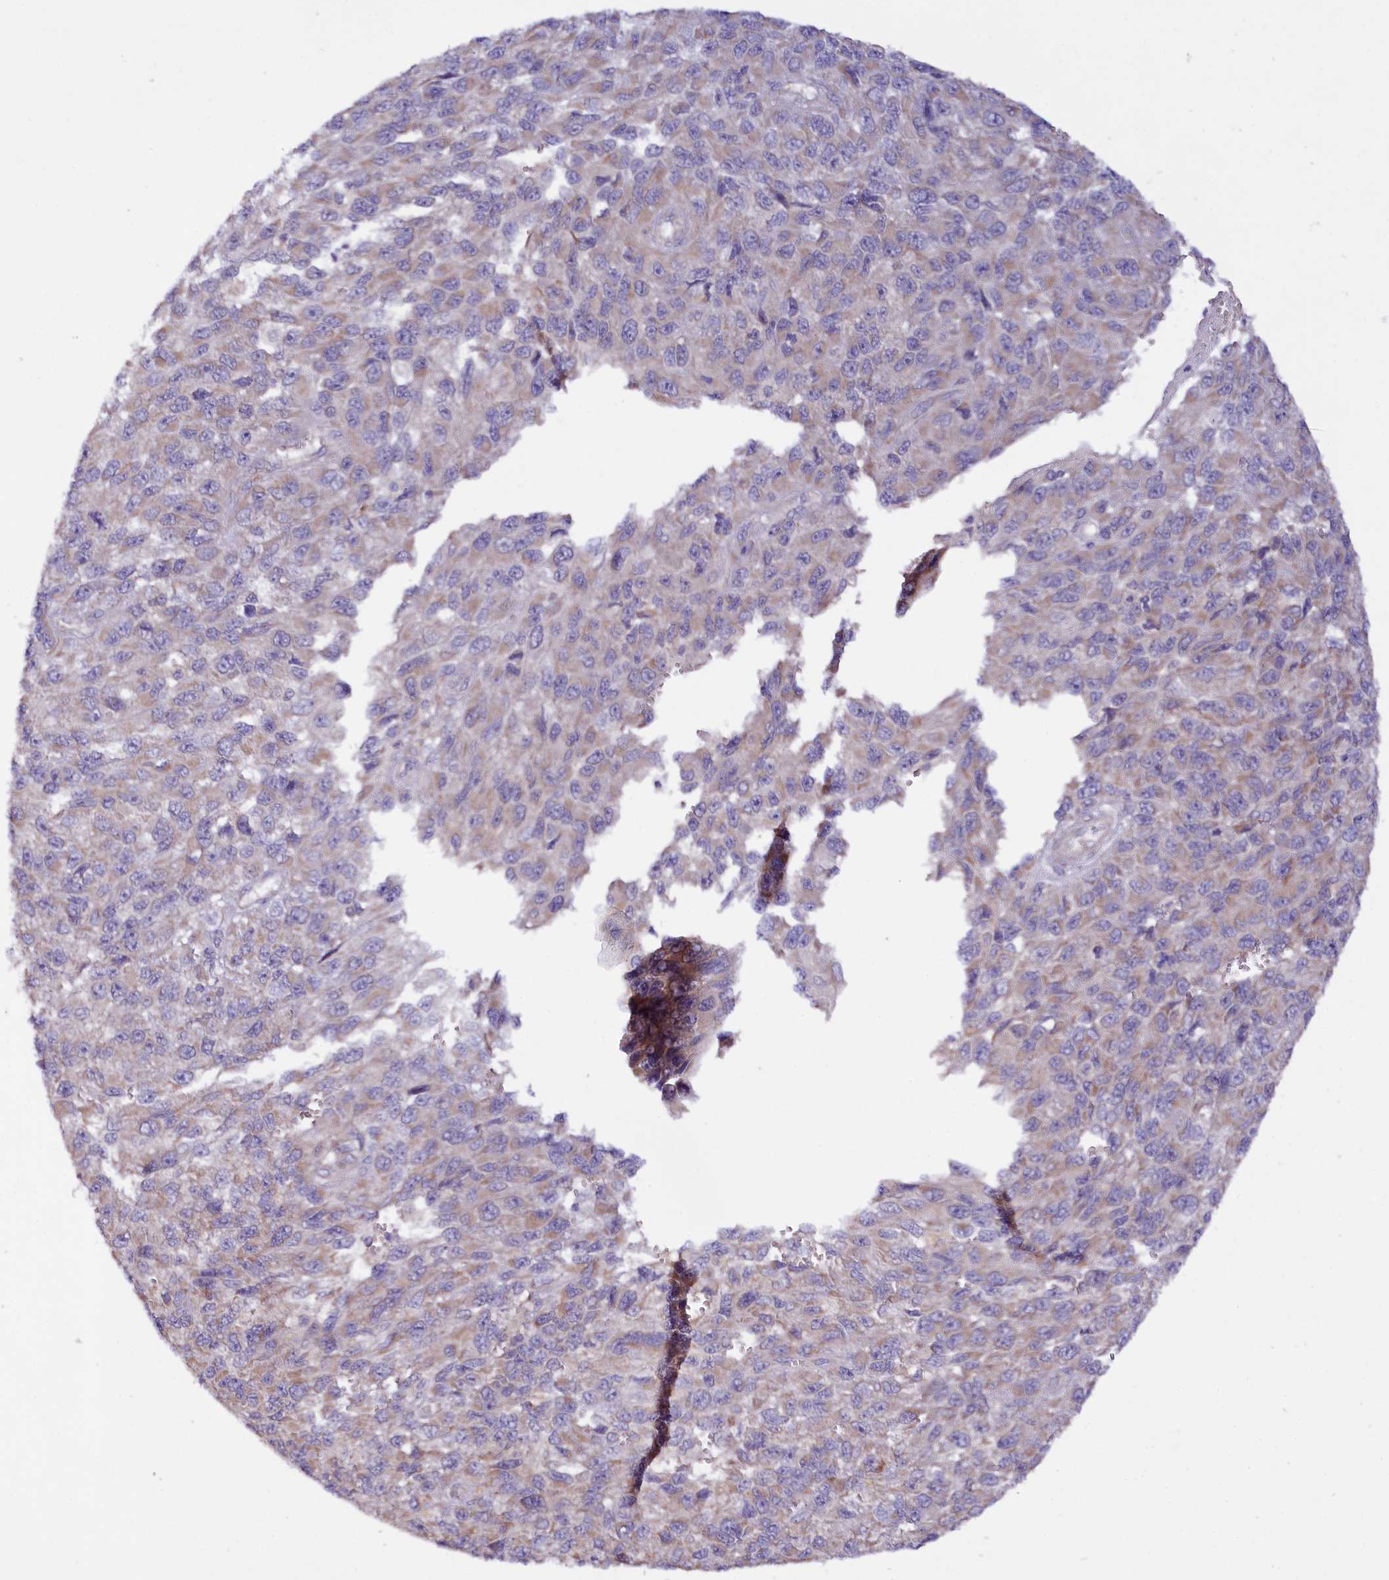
{"staining": {"intensity": "weak", "quantity": "25%-75%", "location": "cytoplasmic/membranous"}, "tissue": "melanoma", "cell_type": "Tumor cells", "image_type": "cancer", "snomed": [{"axis": "morphology", "description": "Normal tissue, NOS"}, {"axis": "morphology", "description": "Malignant melanoma, NOS"}, {"axis": "topography", "description": "Skin"}], "caption": "Malignant melanoma tissue demonstrates weak cytoplasmic/membranous staining in approximately 25%-75% of tumor cells", "gene": "ZNF45", "patient": {"sex": "female", "age": 96}}